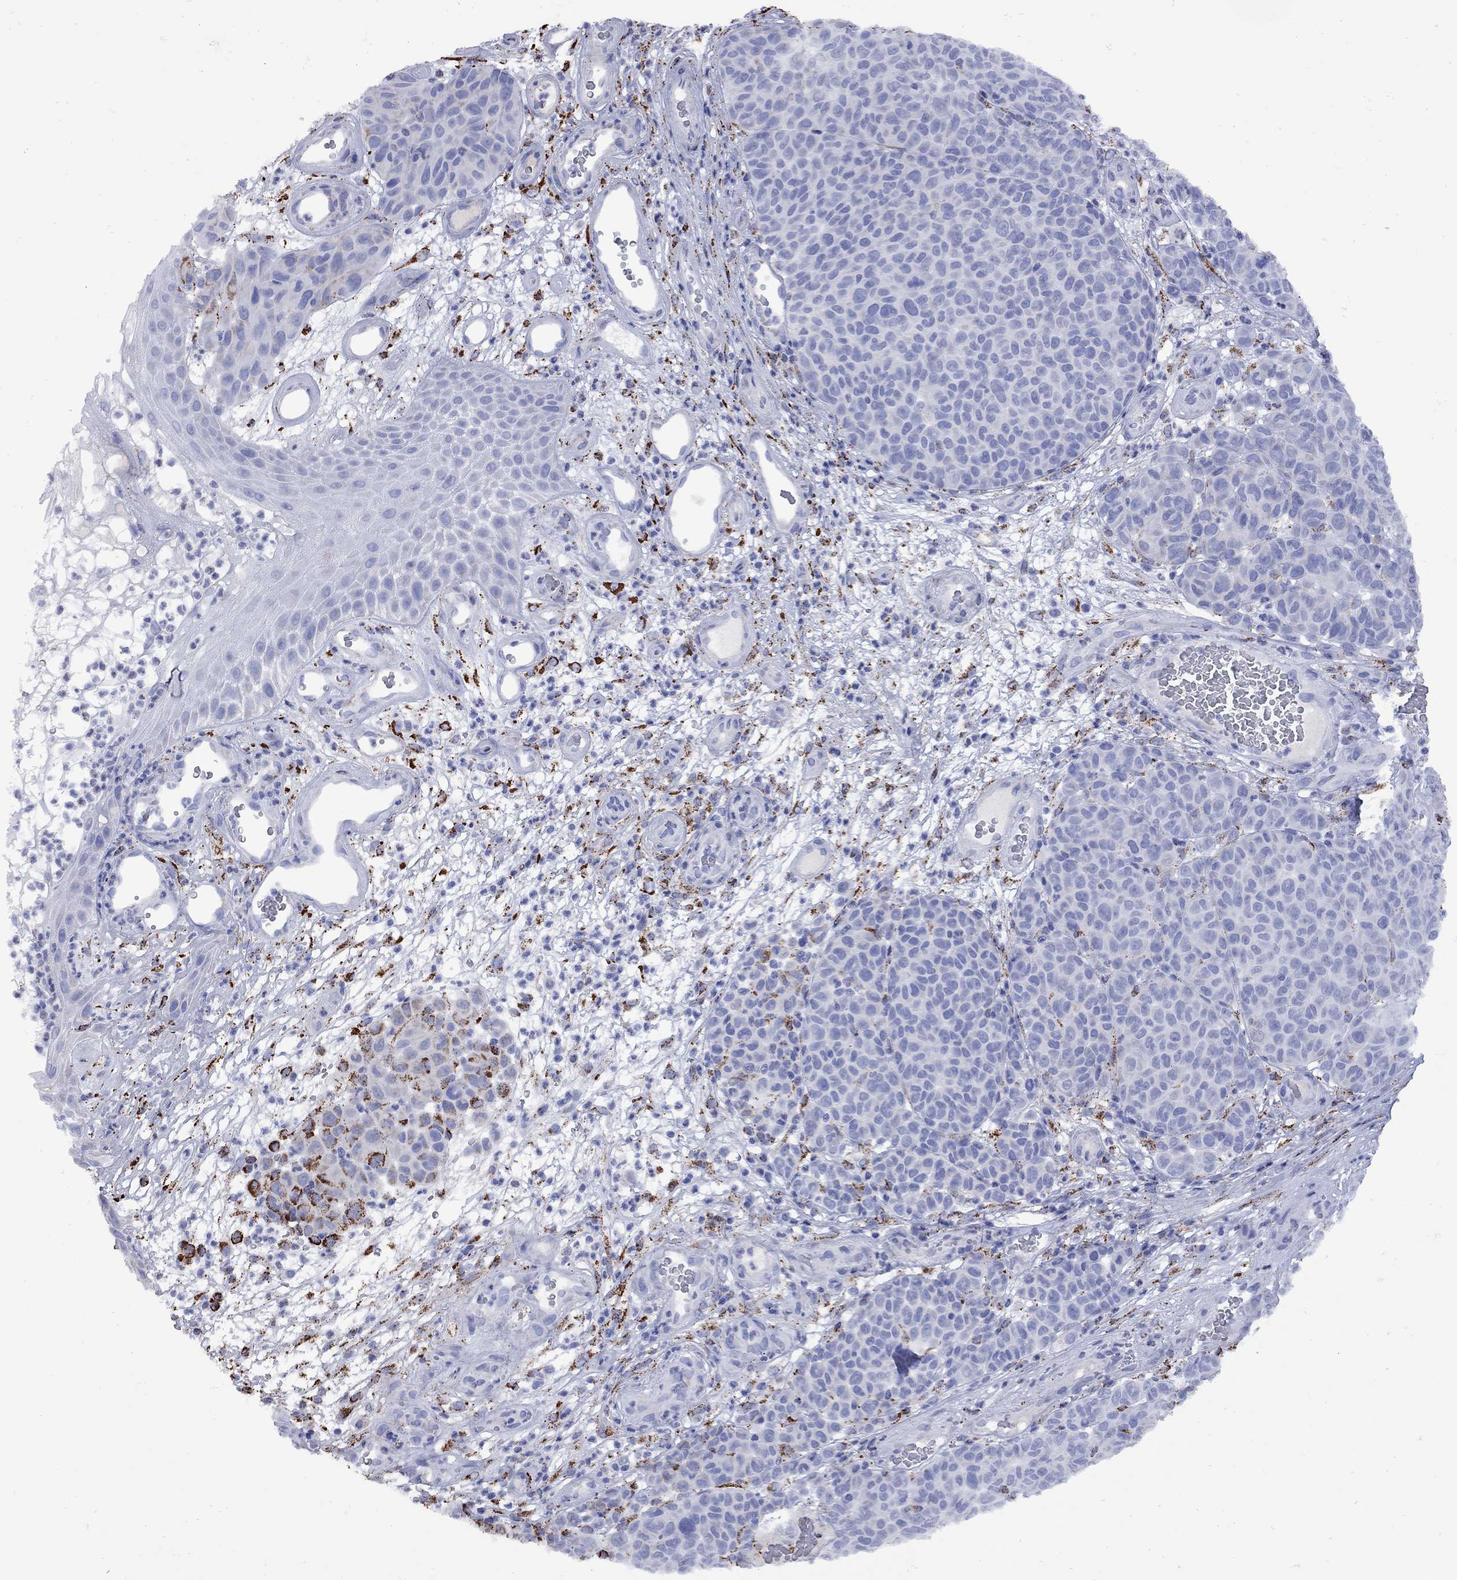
{"staining": {"intensity": "strong", "quantity": "<25%", "location": "cytoplasmic/membranous"}, "tissue": "melanoma", "cell_type": "Tumor cells", "image_type": "cancer", "snomed": [{"axis": "morphology", "description": "Malignant melanoma, NOS"}, {"axis": "topography", "description": "Skin"}], "caption": "This histopathology image exhibits IHC staining of human melanoma, with medium strong cytoplasmic/membranous expression in approximately <25% of tumor cells.", "gene": "SESTD1", "patient": {"sex": "male", "age": 59}}